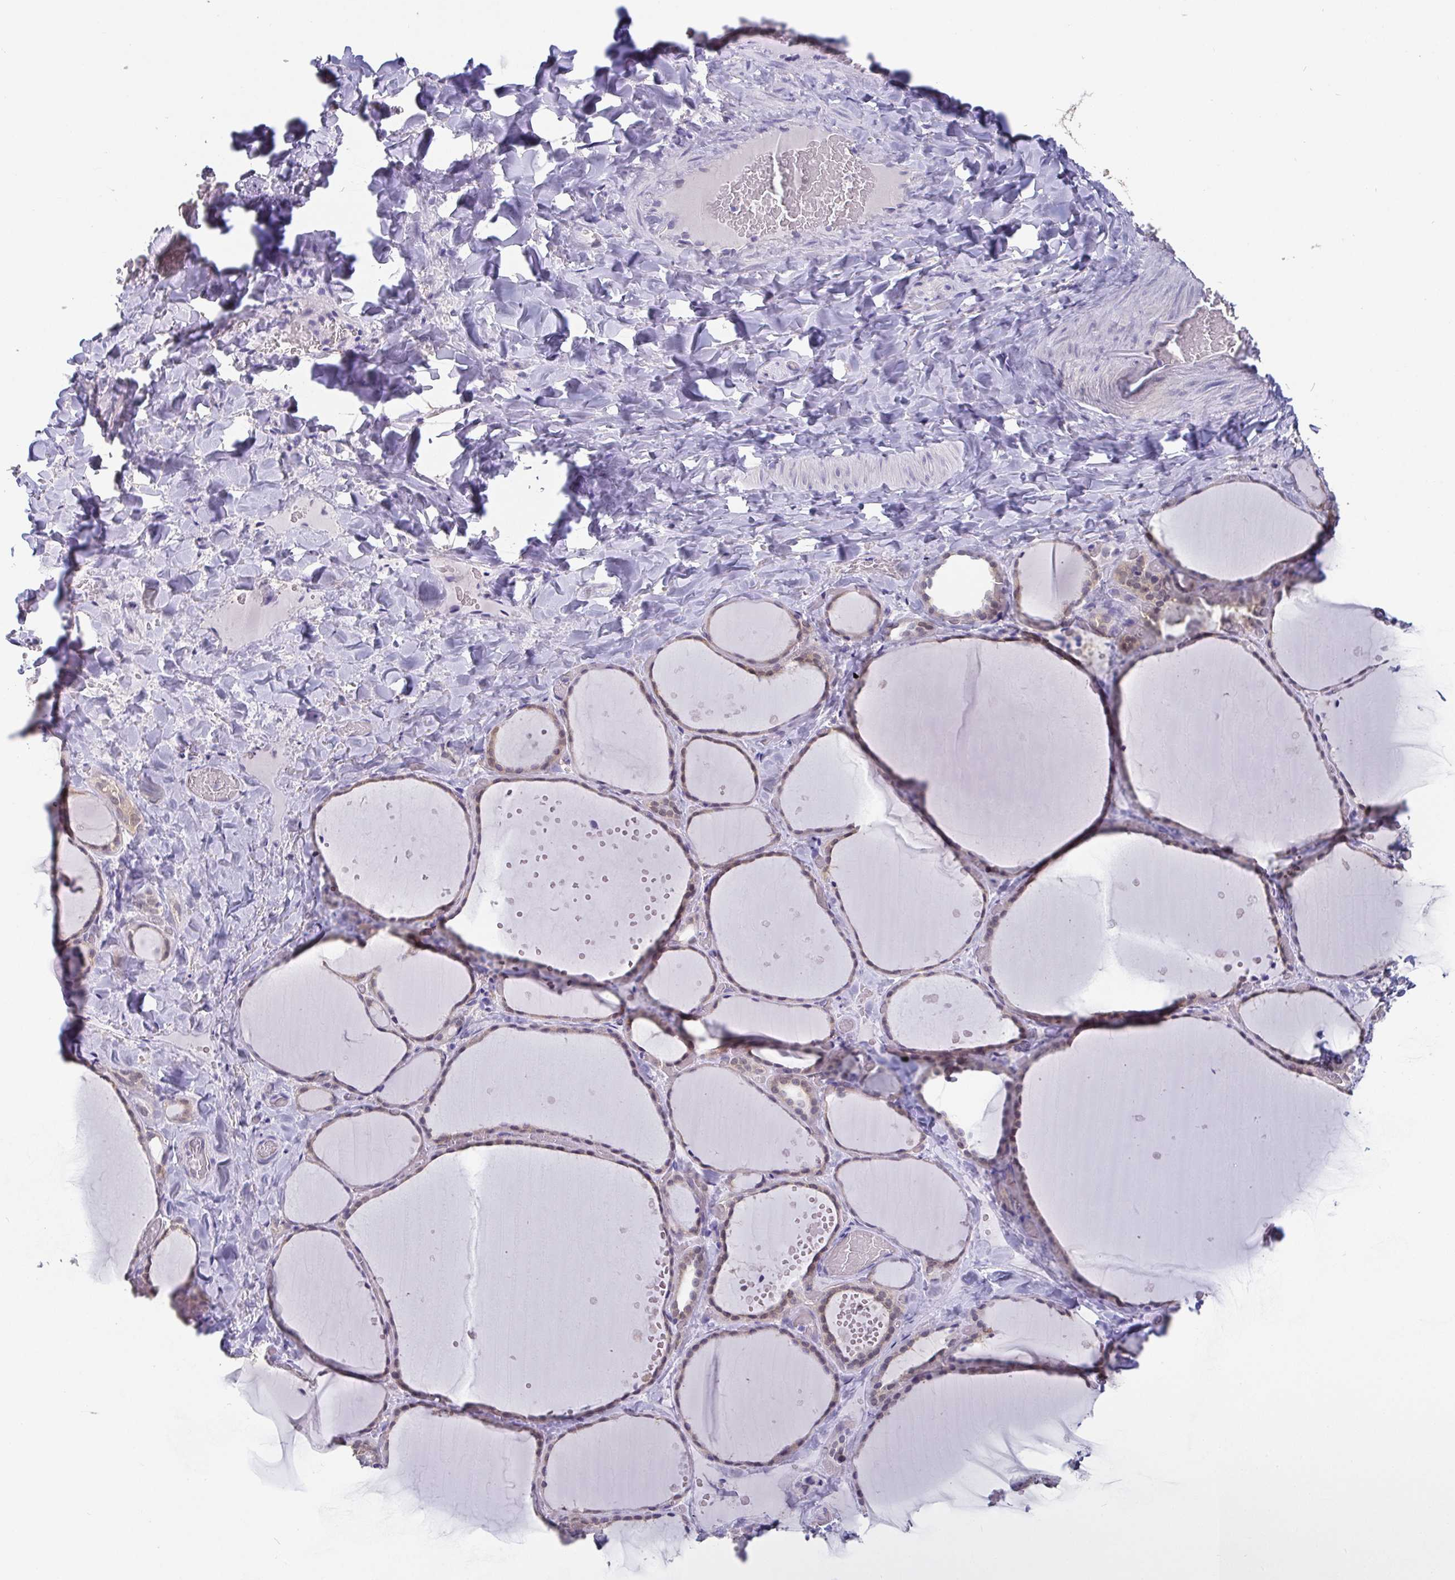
{"staining": {"intensity": "negative", "quantity": "none", "location": "none"}, "tissue": "thyroid gland", "cell_type": "Glandular cells", "image_type": "normal", "snomed": [{"axis": "morphology", "description": "Normal tissue, NOS"}, {"axis": "topography", "description": "Thyroid gland"}], "caption": "Protein analysis of normal thyroid gland demonstrates no significant staining in glandular cells. The staining was performed using DAB to visualize the protein expression in brown, while the nuclei were stained in blue with hematoxylin (Magnification: 20x).", "gene": "IDH1", "patient": {"sex": "female", "age": 36}}